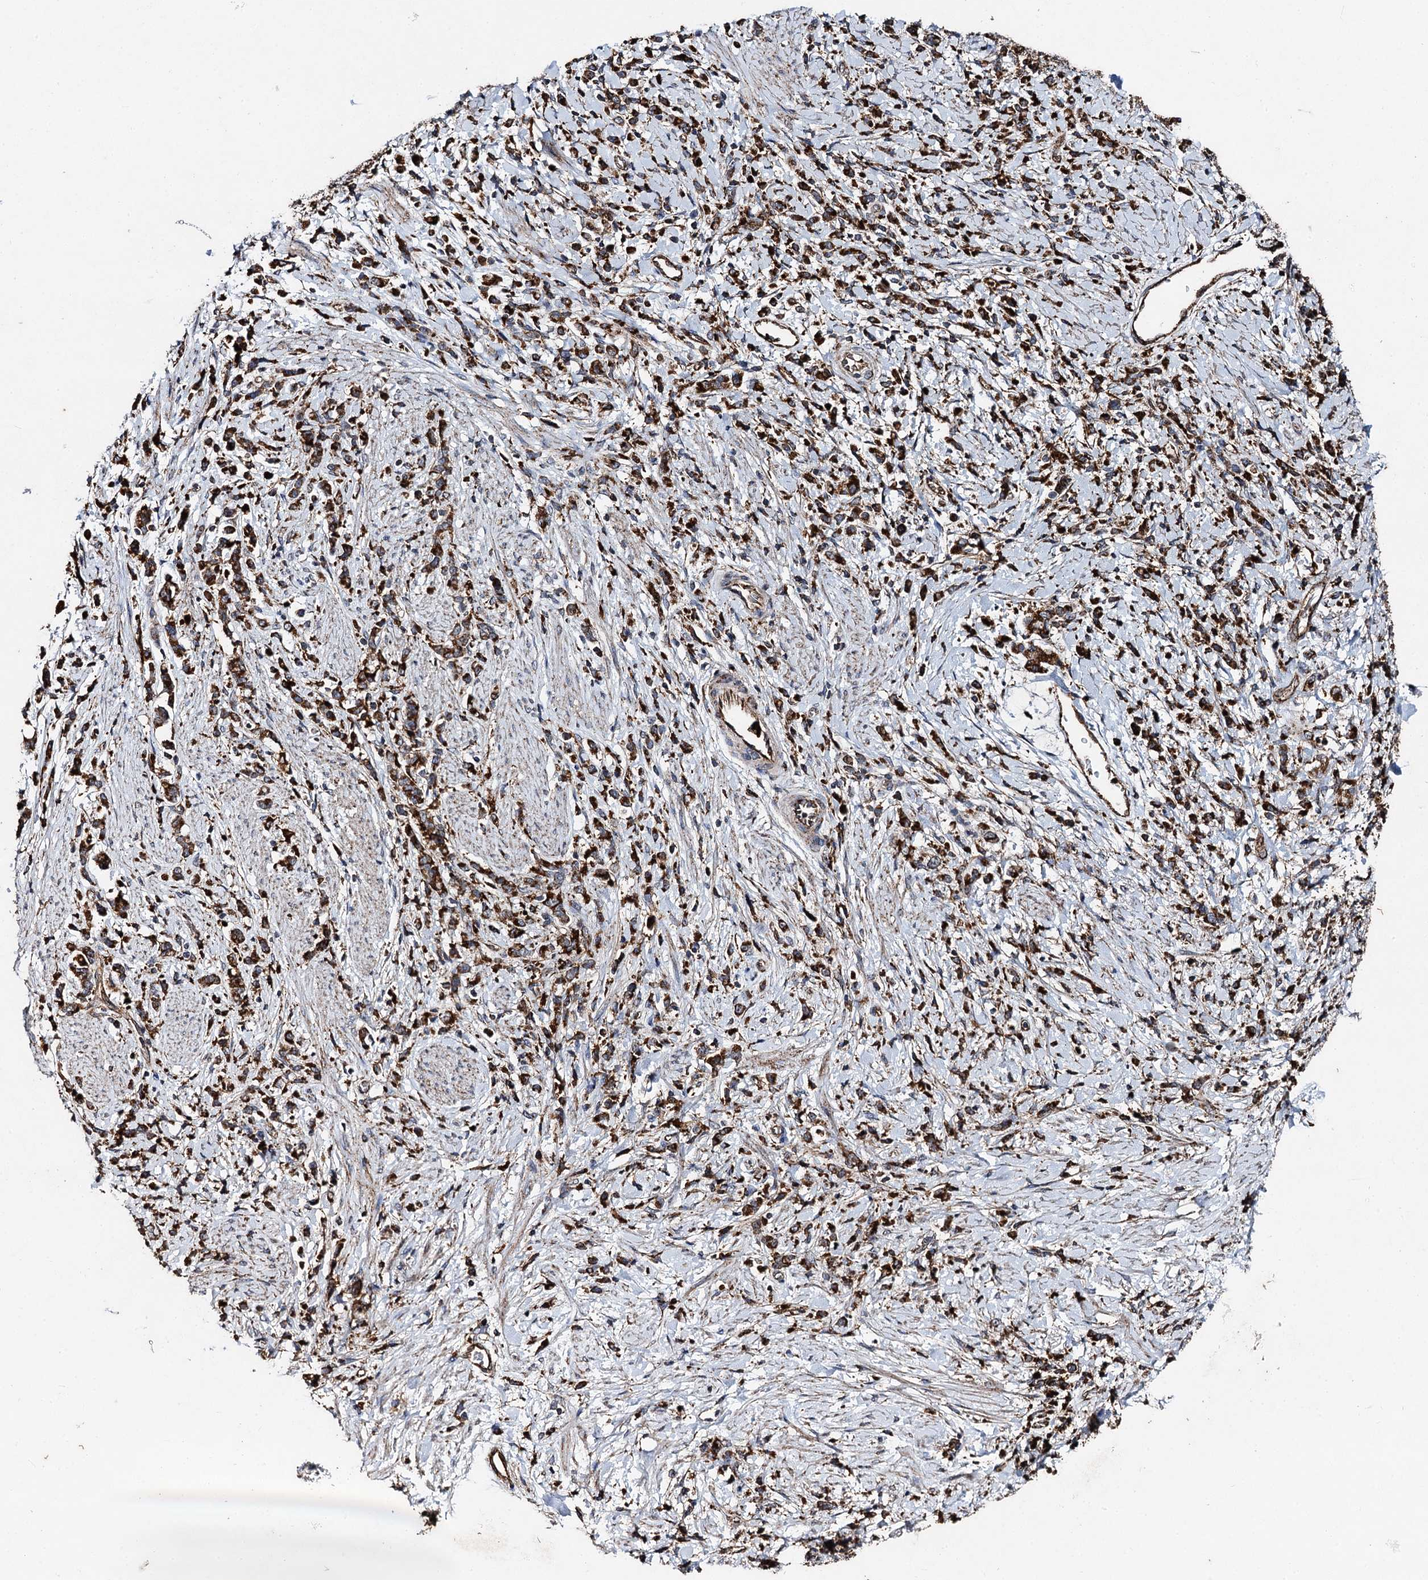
{"staining": {"intensity": "strong", "quantity": ">75%", "location": "cytoplasmic/membranous"}, "tissue": "stomach cancer", "cell_type": "Tumor cells", "image_type": "cancer", "snomed": [{"axis": "morphology", "description": "Adenocarcinoma, NOS"}, {"axis": "topography", "description": "Stomach"}], "caption": "Immunohistochemistry (IHC) of stomach cancer demonstrates high levels of strong cytoplasmic/membranous expression in approximately >75% of tumor cells.", "gene": "GBA1", "patient": {"sex": "female", "age": 60}}